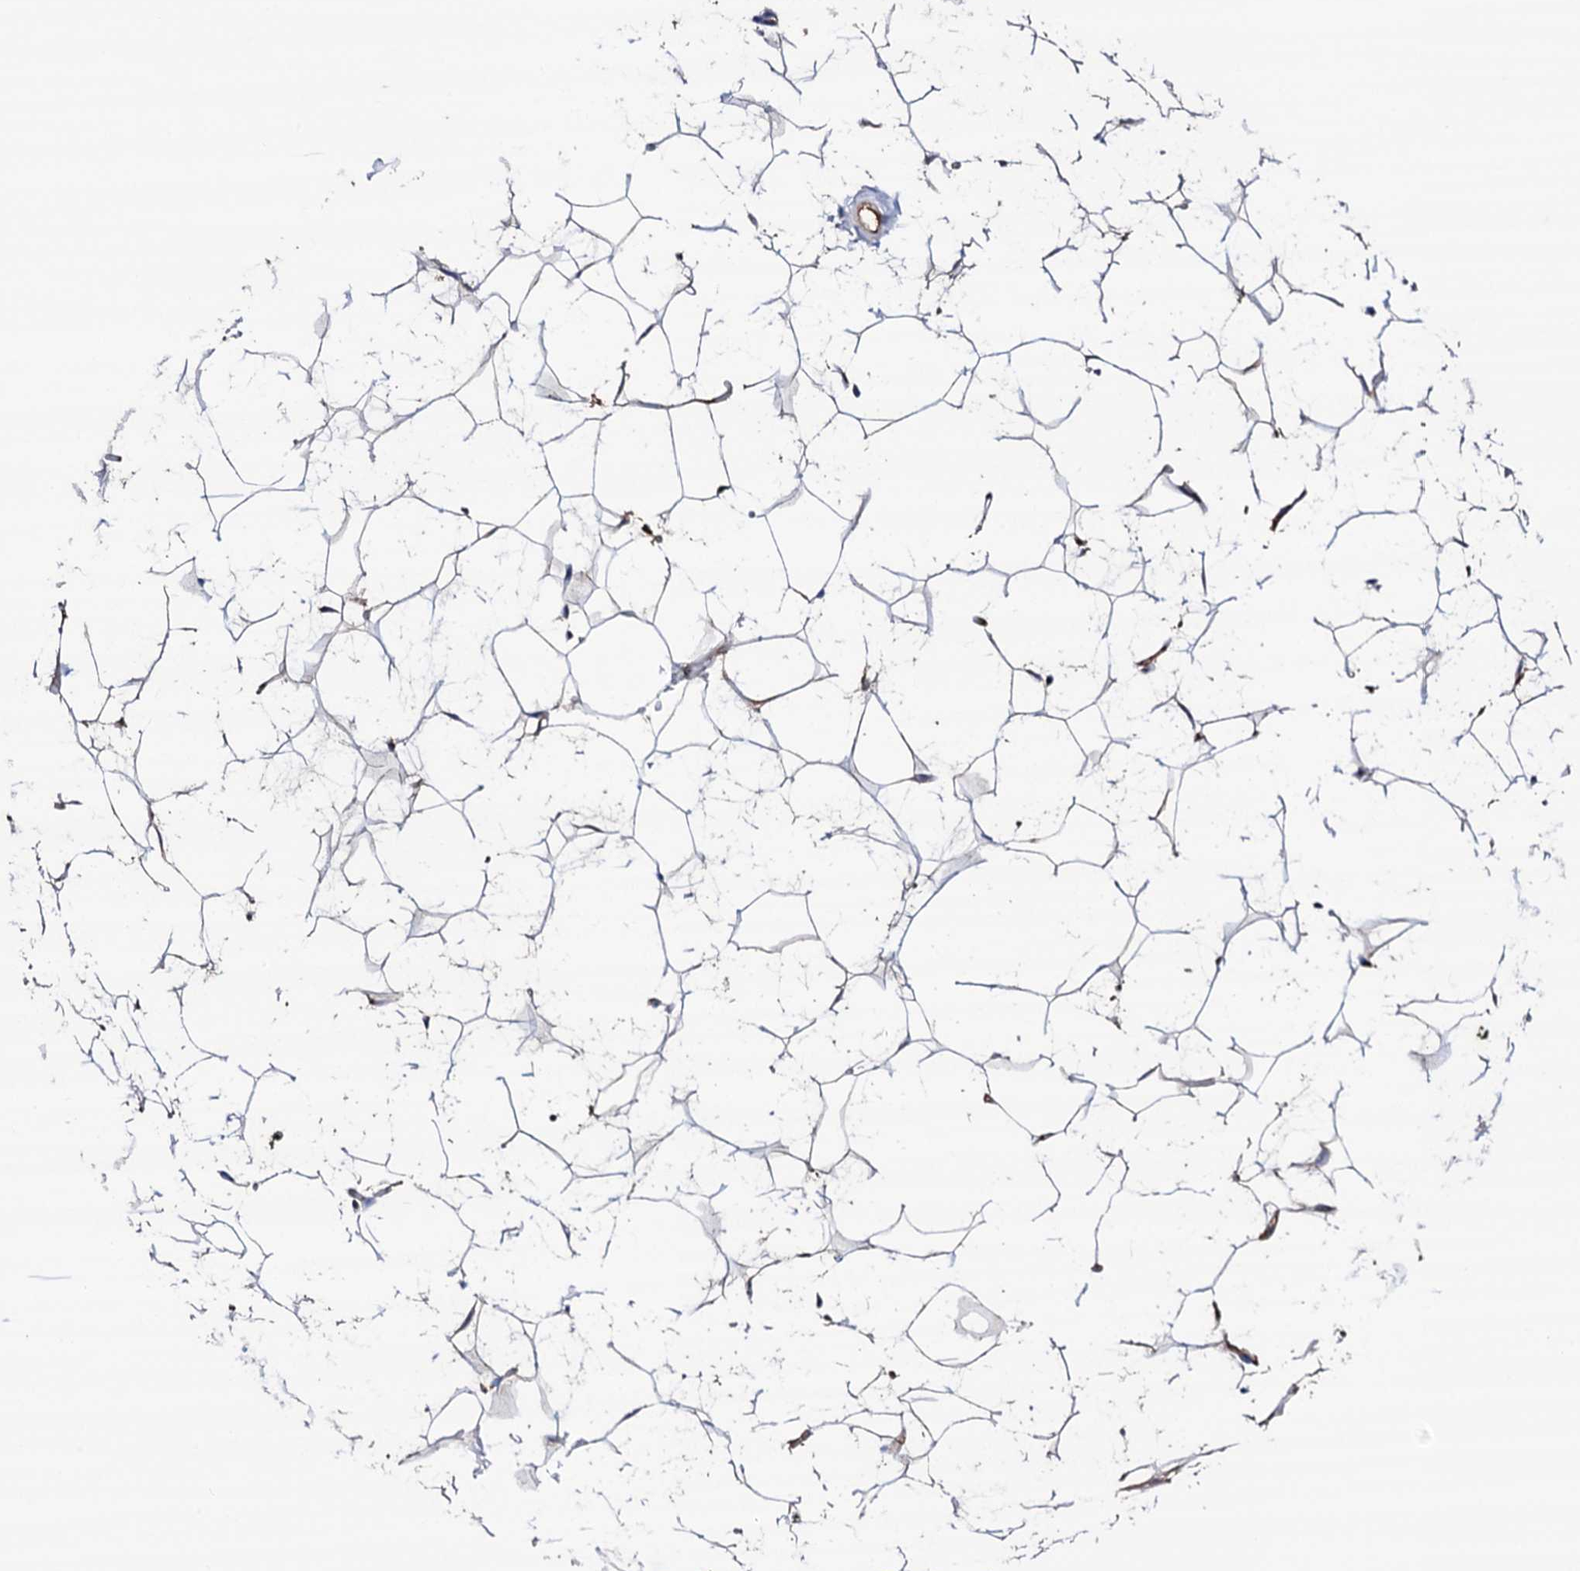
{"staining": {"intensity": "moderate", "quantity": "<25%", "location": "cytoplasmic/membranous"}, "tissue": "adipose tissue", "cell_type": "Adipocytes", "image_type": "normal", "snomed": [{"axis": "morphology", "description": "Normal tissue, NOS"}, {"axis": "topography", "description": "Breast"}], "caption": "Protein staining by immunohistochemistry reveals moderate cytoplasmic/membranous positivity in approximately <25% of adipocytes in unremarkable adipose tissue.", "gene": "TCAF2C", "patient": {"sex": "female", "age": 26}}